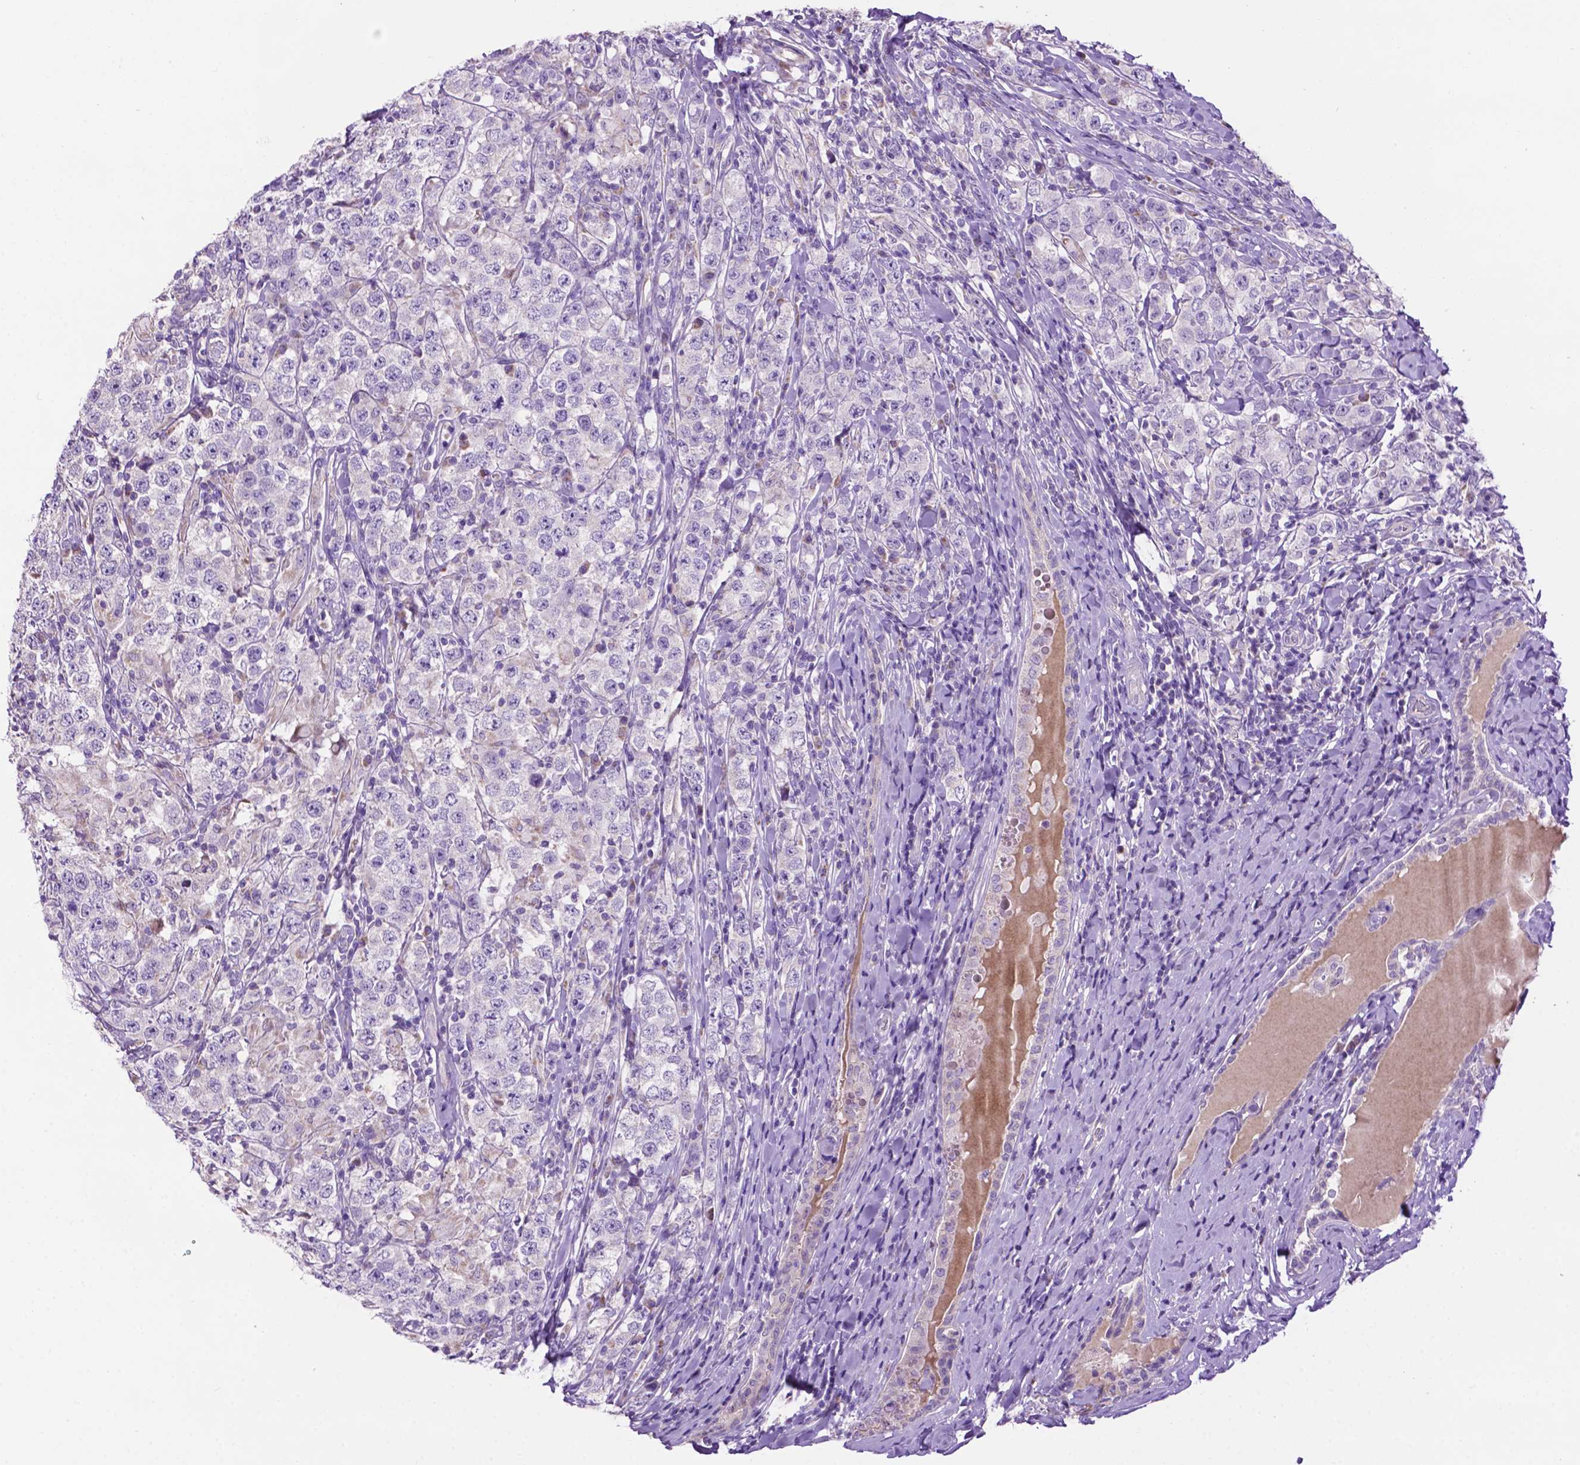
{"staining": {"intensity": "negative", "quantity": "none", "location": "none"}, "tissue": "testis cancer", "cell_type": "Tumor cells", "image_type": "cancer", "snomed": [{"axis": "morphology", "description": "Seminoma, NOS"}, {"axis": "morphology", "description": "Carcinoma, Embryonal, NOS"}, {"axis": "topography", "description": "Testis"}], "caption": "Tumor cells are negative for protein expression in human testis cancer. (Brightfield microscopy of DAB (3,3'-diaminobenzidine) immunohistochemistry at high magnification).", "gene": "PHYHIP", "patient": {"sex": "male", "age": 41}}